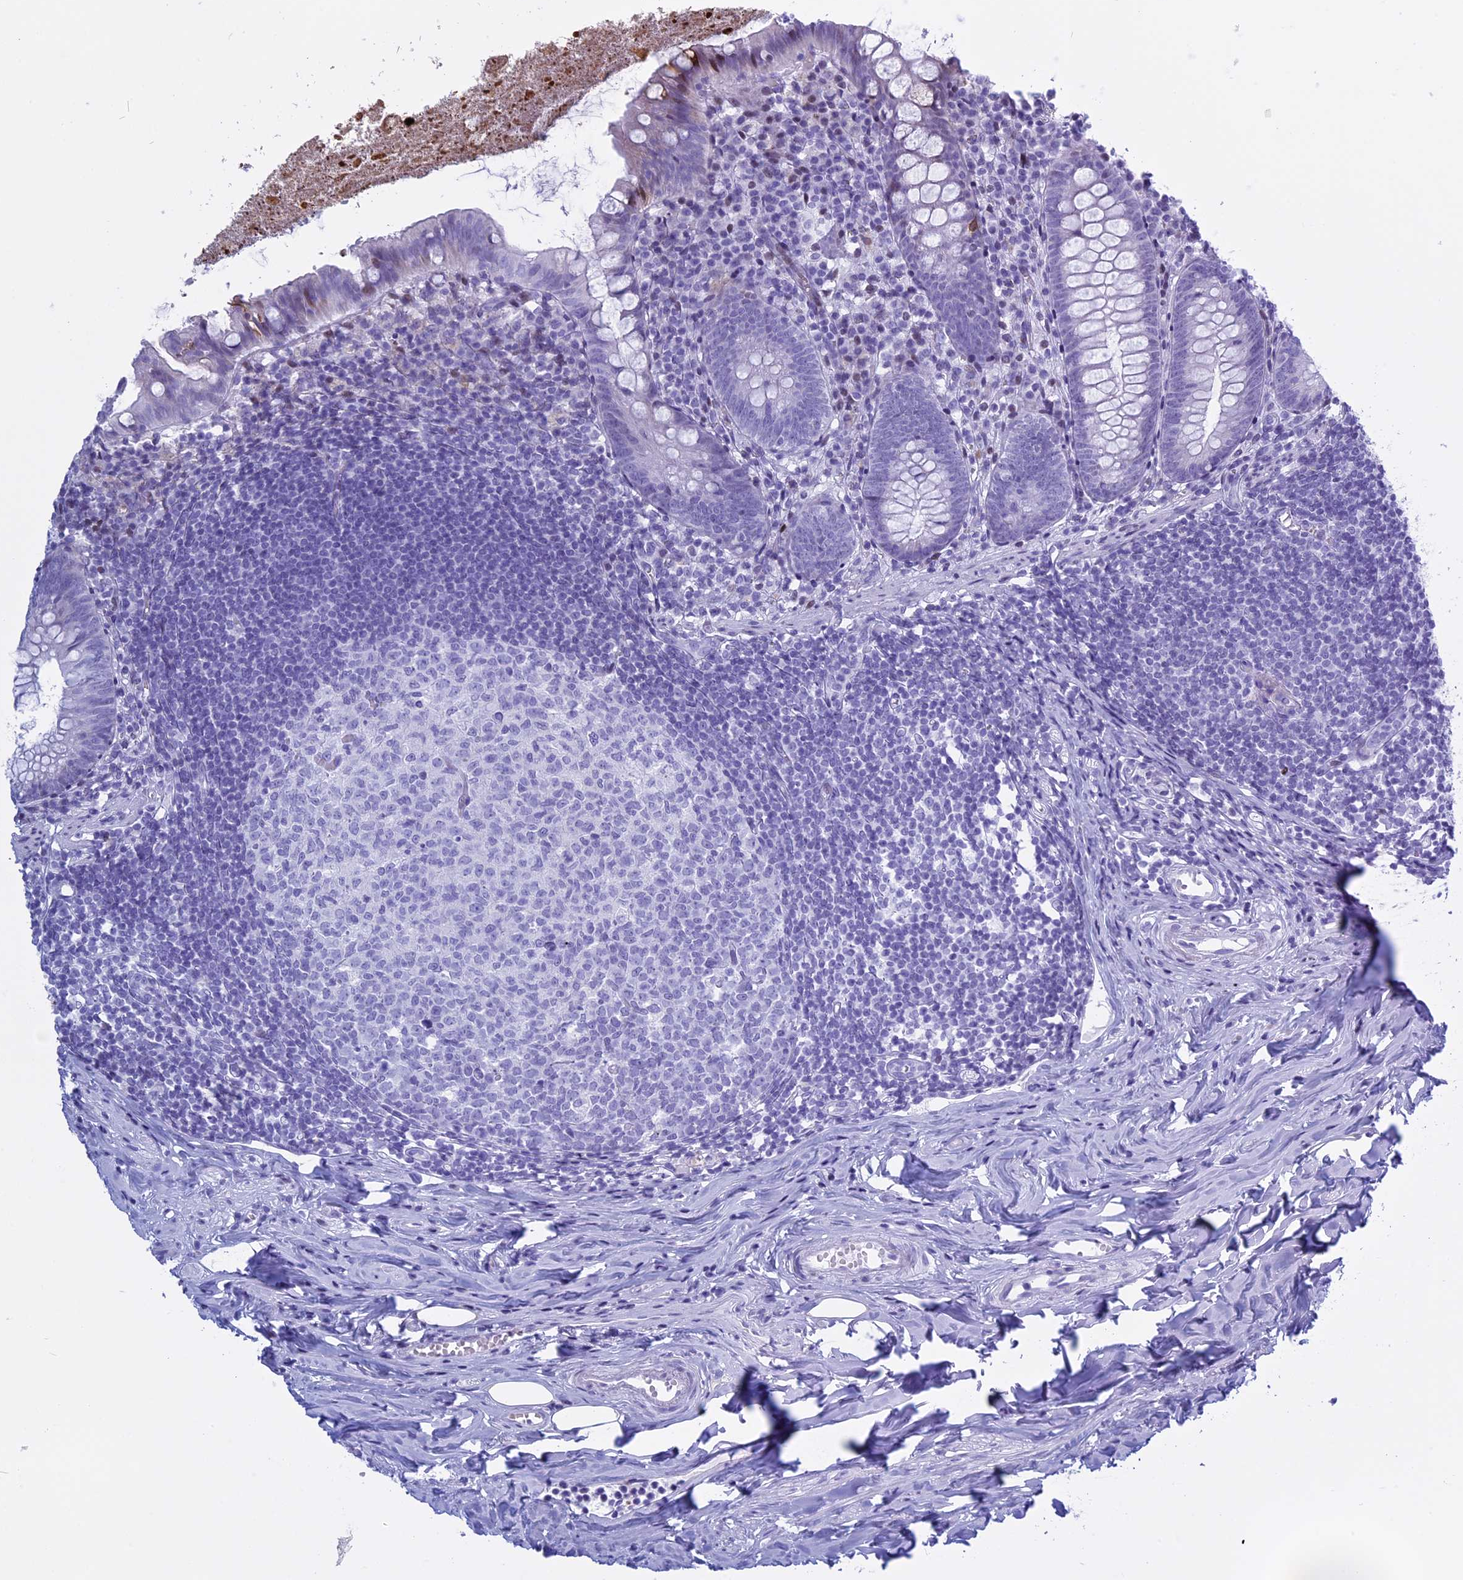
{"staining": {"intensity": "moderate", "quantity": "<25%", "location": "nuclear"}, "tissue": "appendix", "cell_type": "Glandular cells", "image_type": "normal", "snomed": [{"axis": "morphology", "description": "Normal tissue, NOS"}, {"axis": "topography", "description": "Appendix"}], "caption": "Brown immunohistochemical staining in normal appendix reveals moderate nuclear positivity in about <25% of glandular cells.", "gene": "KCTD21", "patient": {"sex": "female", "age": 51}}